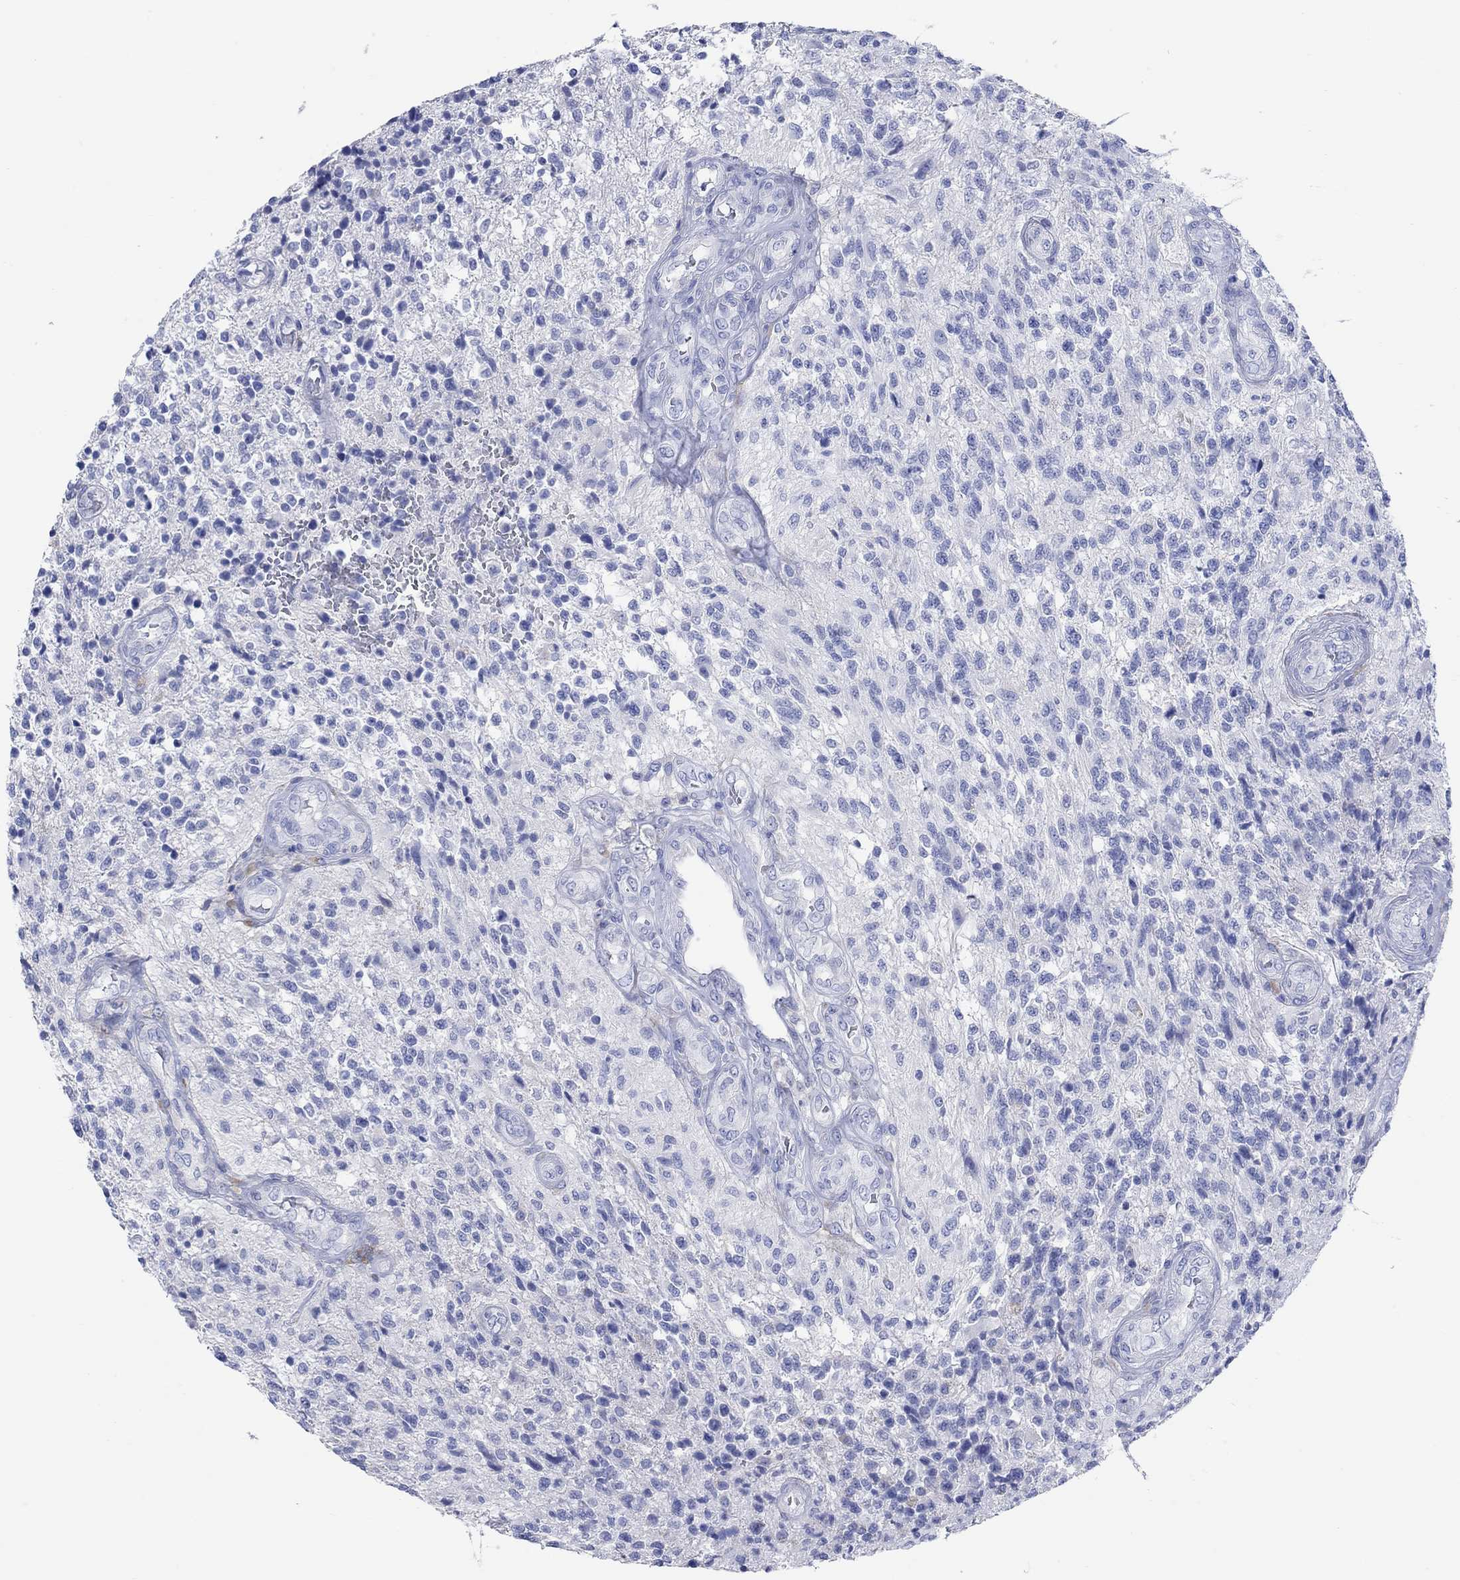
{"staining": {"intensity": "negative", "quantity": "none", "location": "none"}, "tissue": "glioma", "cell_type": "Tumor cells", "image_type": "cancer", "snomed": [{"axis": "morphology", "description": "Glioma, malignant, High grade"}, {"axis": "topography", "description": "Brain"}], "caption": "Immunohistochemistry (IHC) image of neoplastic tissue: human malignant glioma (high-grade) stained with DAB (3,3'-diaminobenzidine) demonstrates no significant protein staining in tumor cells.", "gene": "P2RY6", "patient": {"sex": "male", "age": 56}}